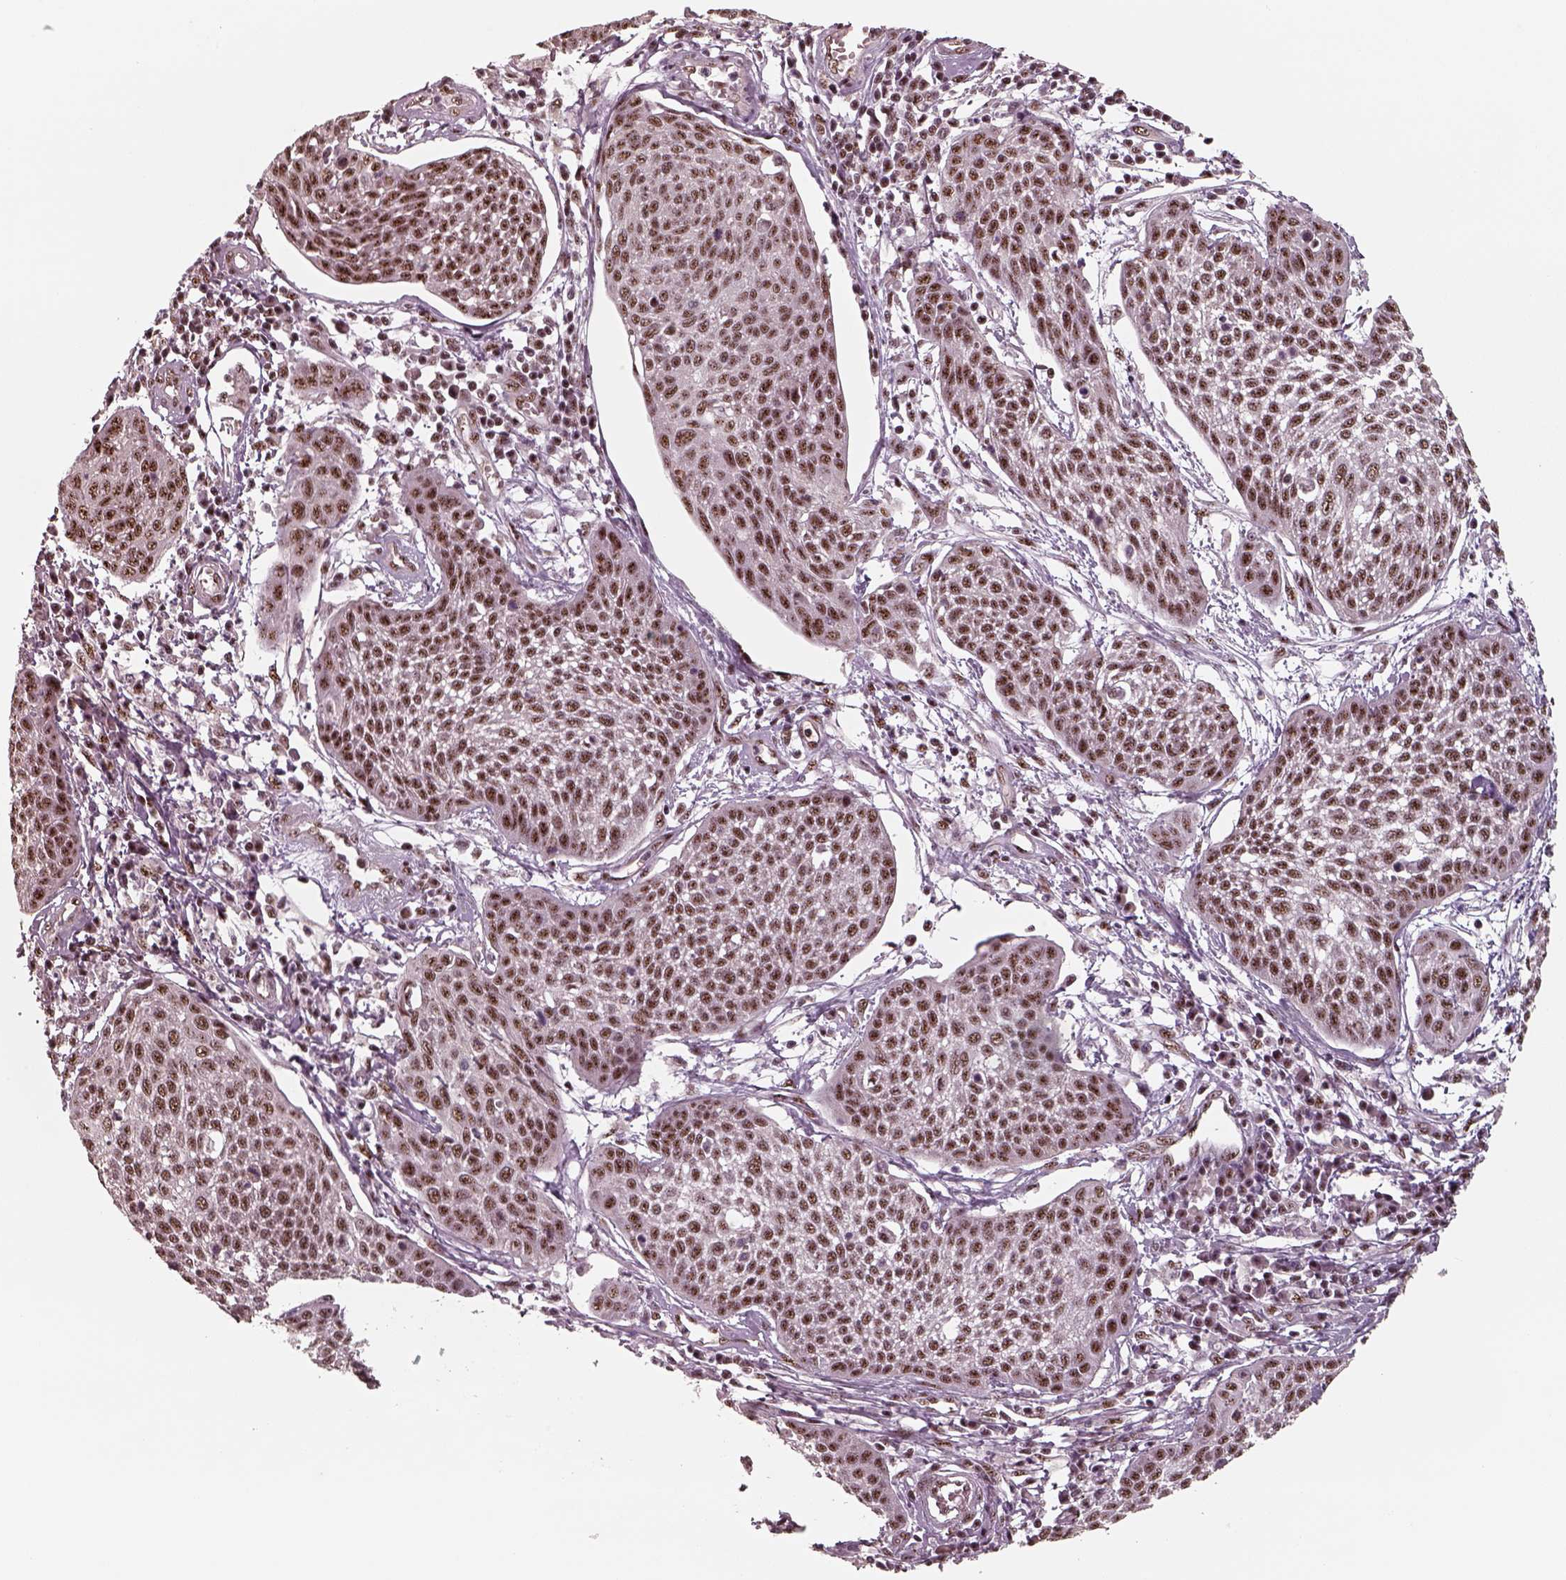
{"staining": {"intensity": "moderate", "quantity": ">75%", "location": "nuclear"}, "tissue": "cervical cancer", "cell_type": "Tumor cells", "image_type": "cancer", "snomed": [{"axis": "morphology", "description": "Squamous cell carcinoma, NOS"}, {"axis": "topography", "description": "Cervix"}], "caption": "Squamous cell carcinoma (cervical) stained for a protein (brown) demonstrates moderate nuclear positive staining in approximately >75% of tumor cells.", "gene": "ATXN7L3", "patient": {"sex": "female", "age": 34}}